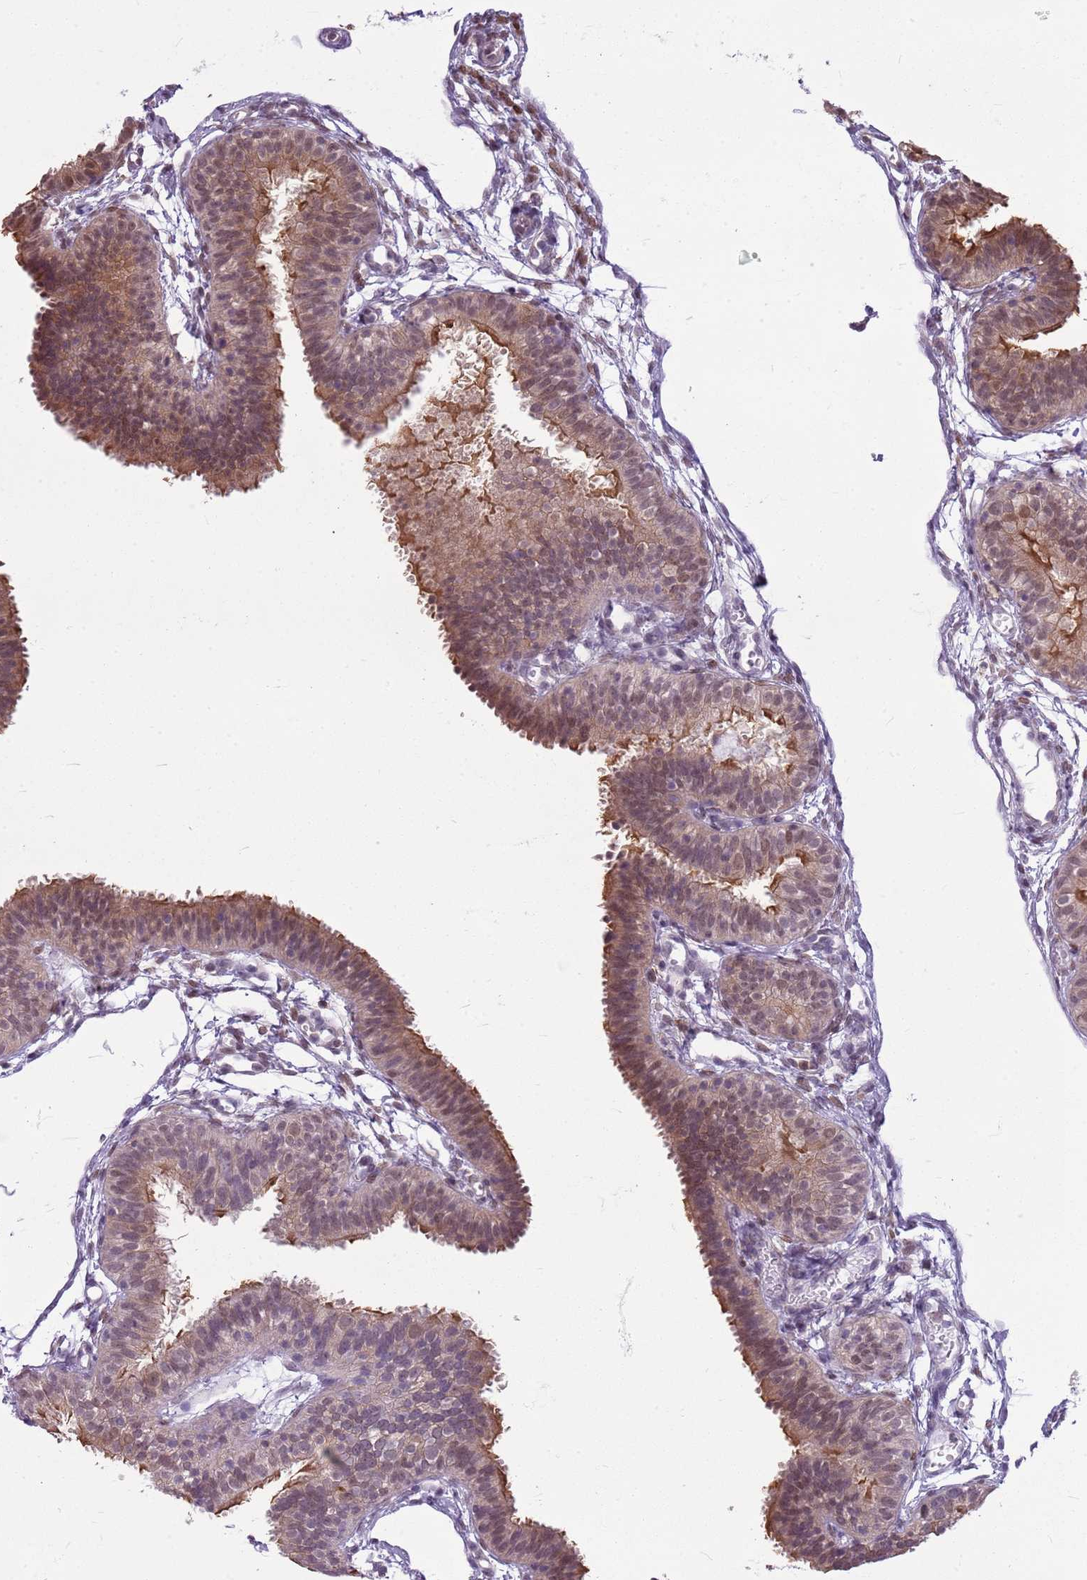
{"staining": {"intensity": "moderate", "quantity": "25%-75%", "location": "cytoplasmic/membranous,nuclear"}, "tissue": "fallopian tube", "cell_type": "Glandular cells", "image_type": "normal", "snomed": [{"axis": "morphology", "description": "Normal tissue, NOS"}, {"axis": "topography", "description": "Fallopian tube"}], "caption": "This micrograph reveals unremarkable fallopian tube stained with immunohistochemistry to label a protein in brown. The cytoplasmic/membranous,nuclear of glandular cells show moderate positivity for the protein. Nuclei are counter-stained blue.", "gene": "DHX32", "patient": {"sex": "female", "age": 35}}